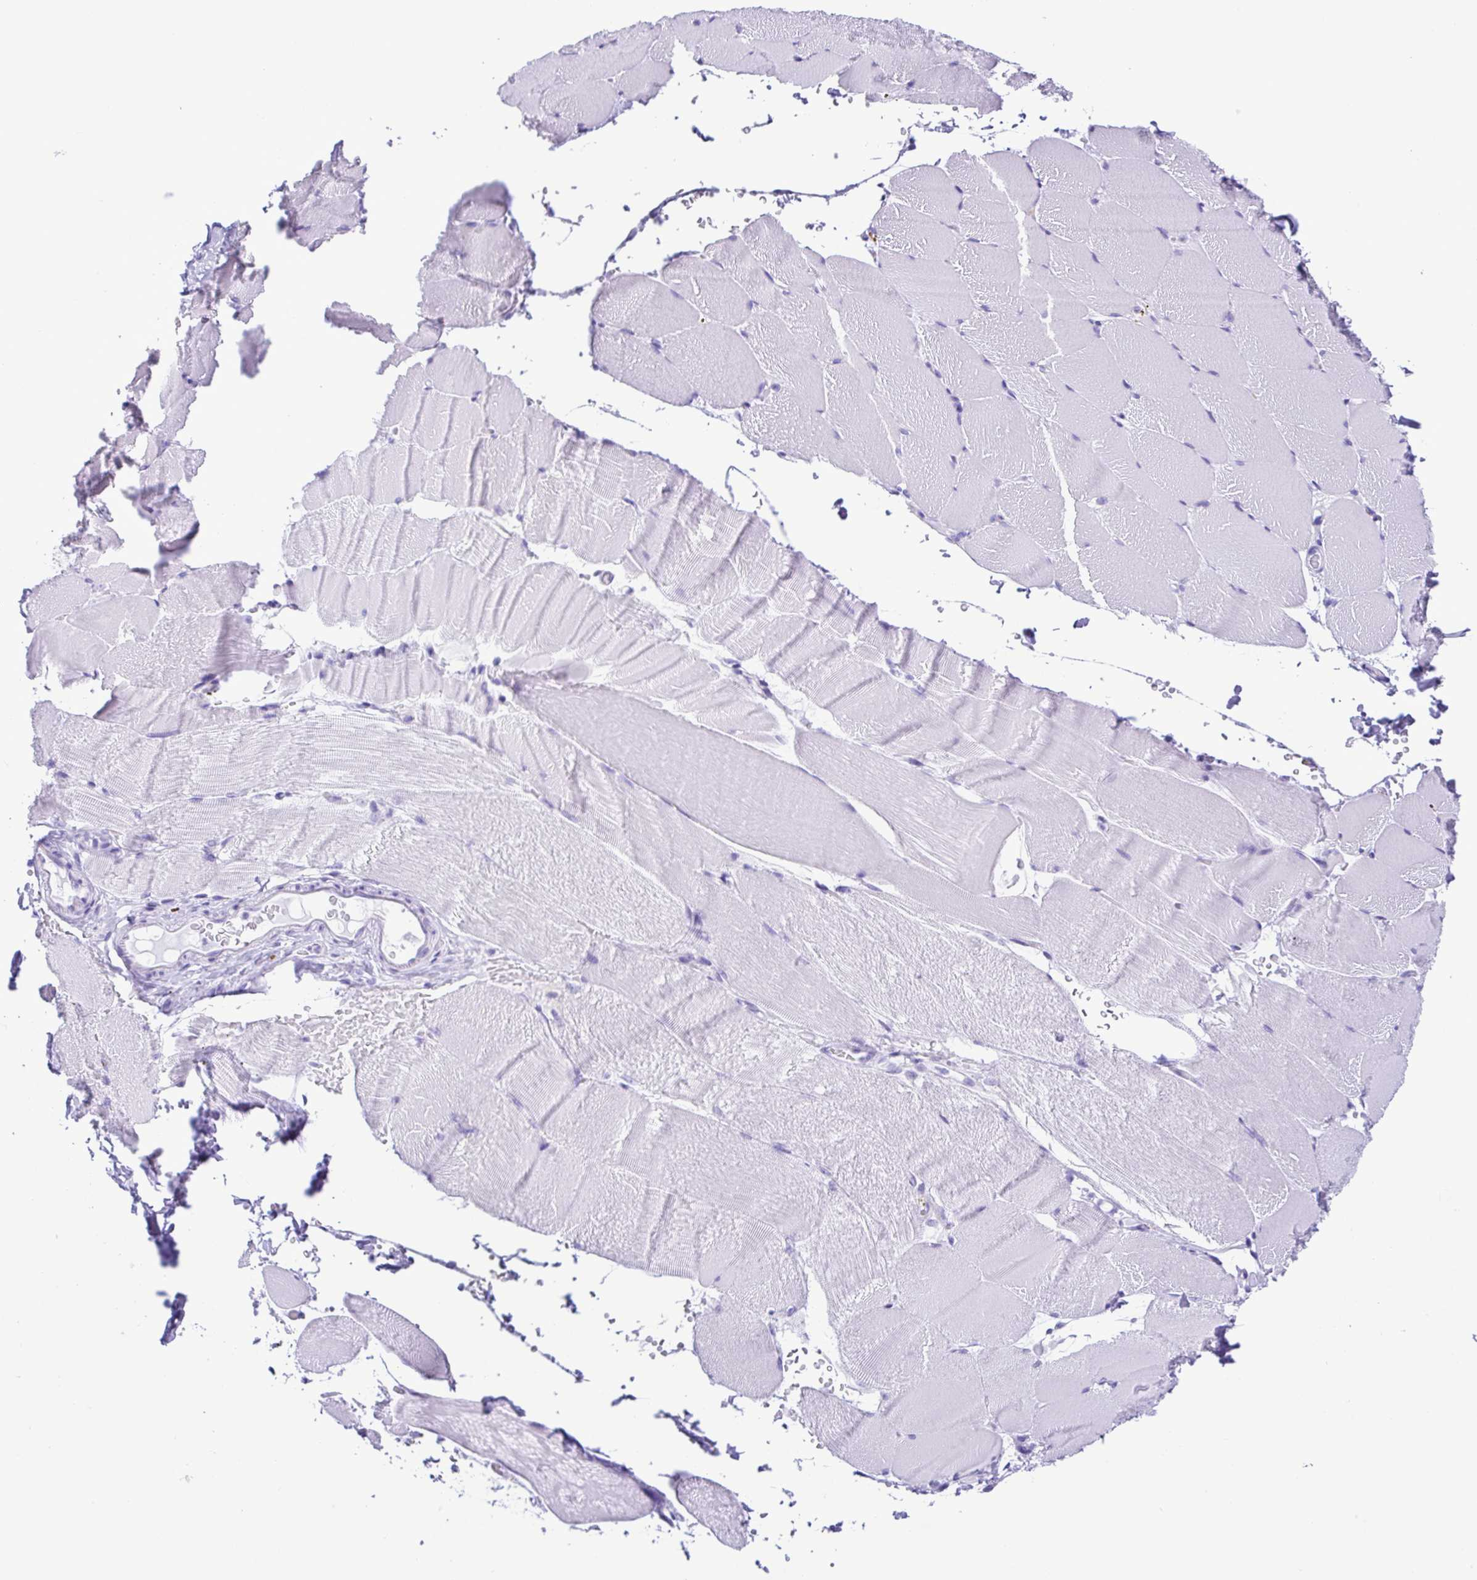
{"staining": {"intensity": "negative", "quantity": "none", "location": "none"}, "tissue": "skeletal muscle", "cell_type": "Myocytes", "image_type": "normal", "snomed": [{"axis": "morphology", "description": "Normal tissue, NOS"}, {"axis": "topography", "description": "Skeletal muscle"}], "caption": "IHC micrograph of unremarkable human skeletal muscle stained for a protein (brown), which demonstrates no expression in myocytes.", "gene": "ERP27", "patient": {"sex": "female", "age": 37}}